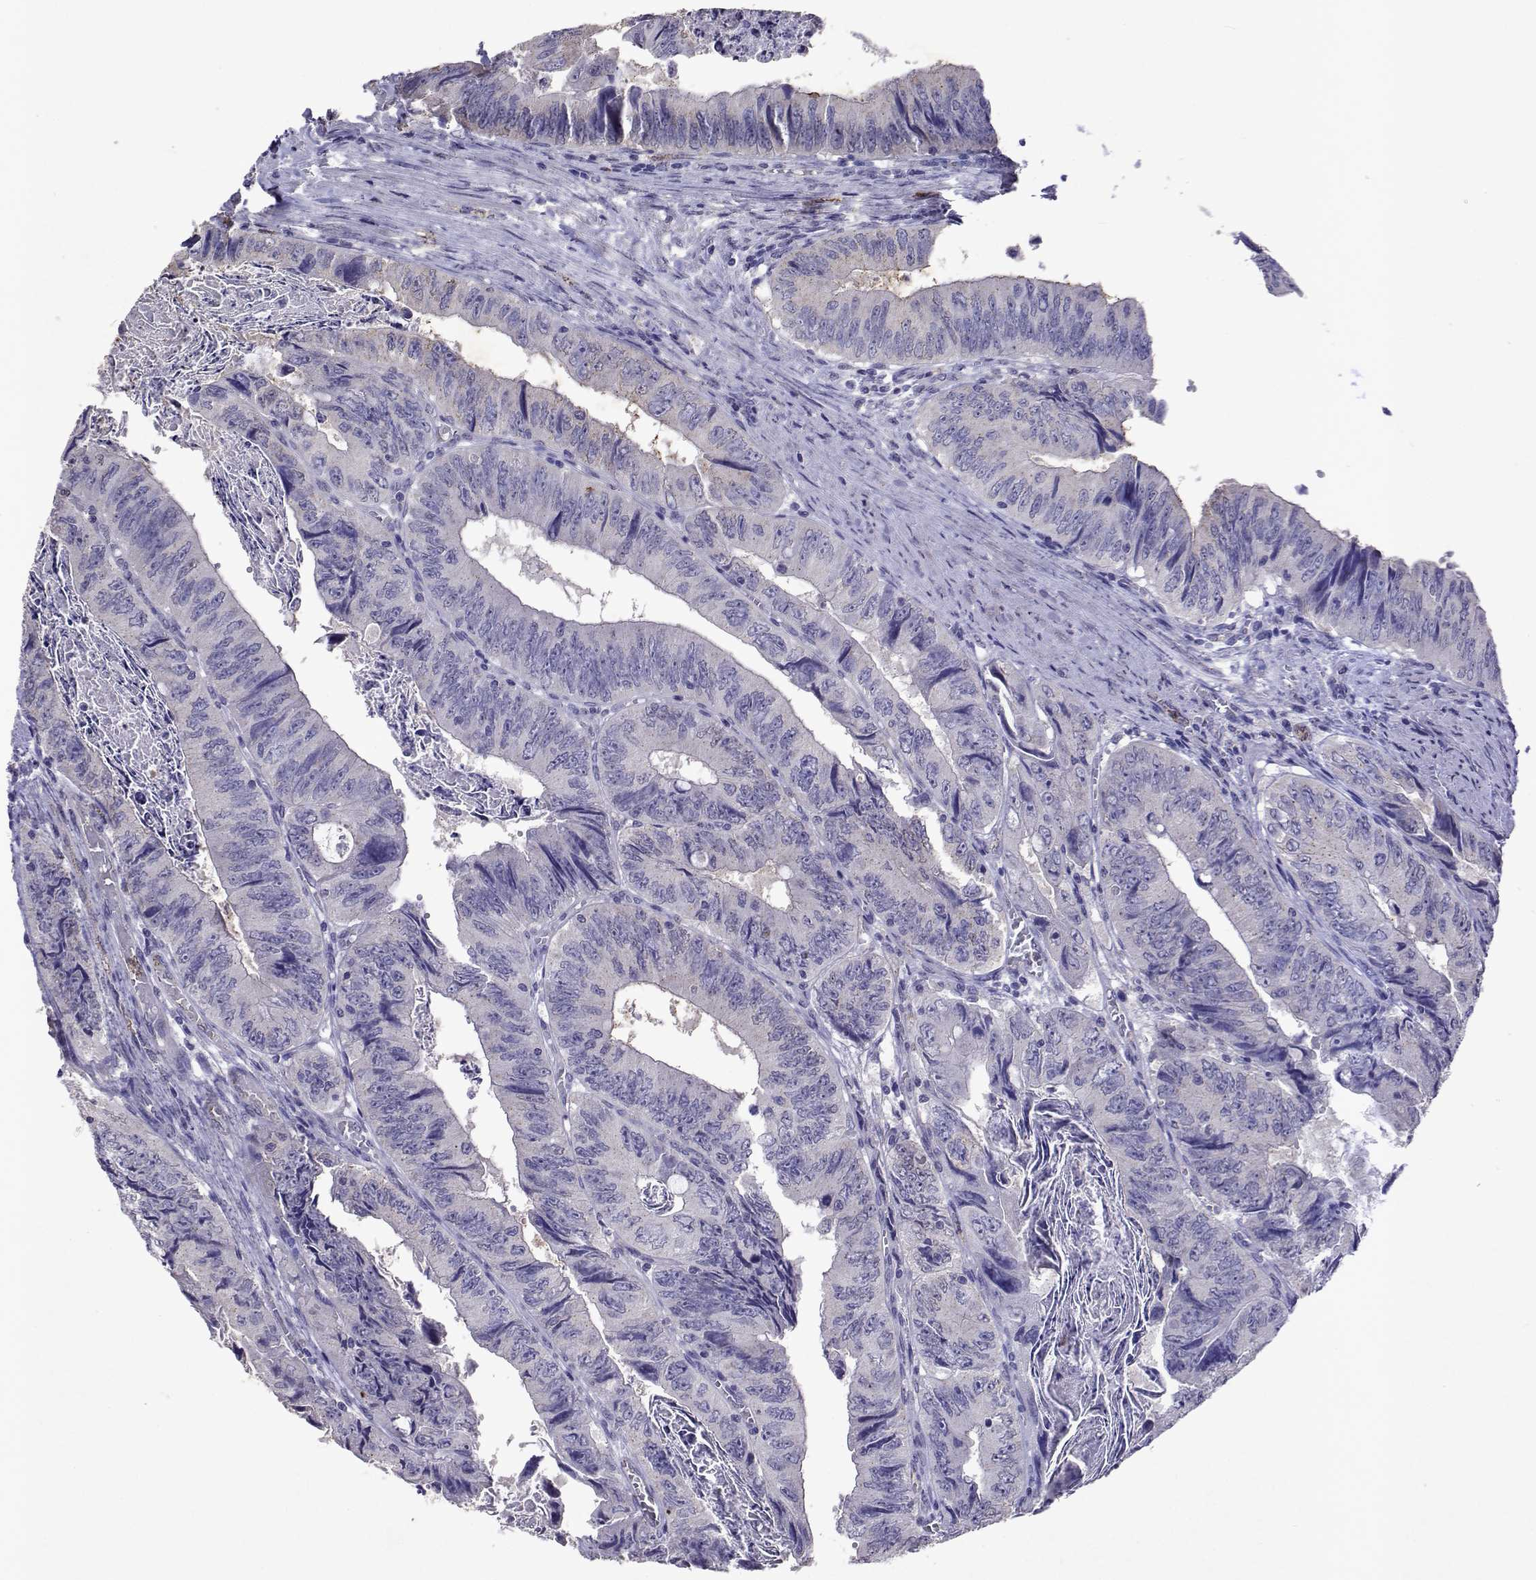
{"staining": {"intensity": "negative", "quantity": "none", "location": "none"}, "tissue": "colorectal cancer", "cell_type": "Tumor cells", "image_type": "cancer", "snomed": [{"axis": "morphology", "description": "Adenocarcinoma, NOS"}, {"axis": "topography", "description": "Colon"}], "caption": "Tumor cells show no significant protein positivity in colorectal cancer.", "gene": "DUSP28", "patient": {"sex": "female", "age": 84}}